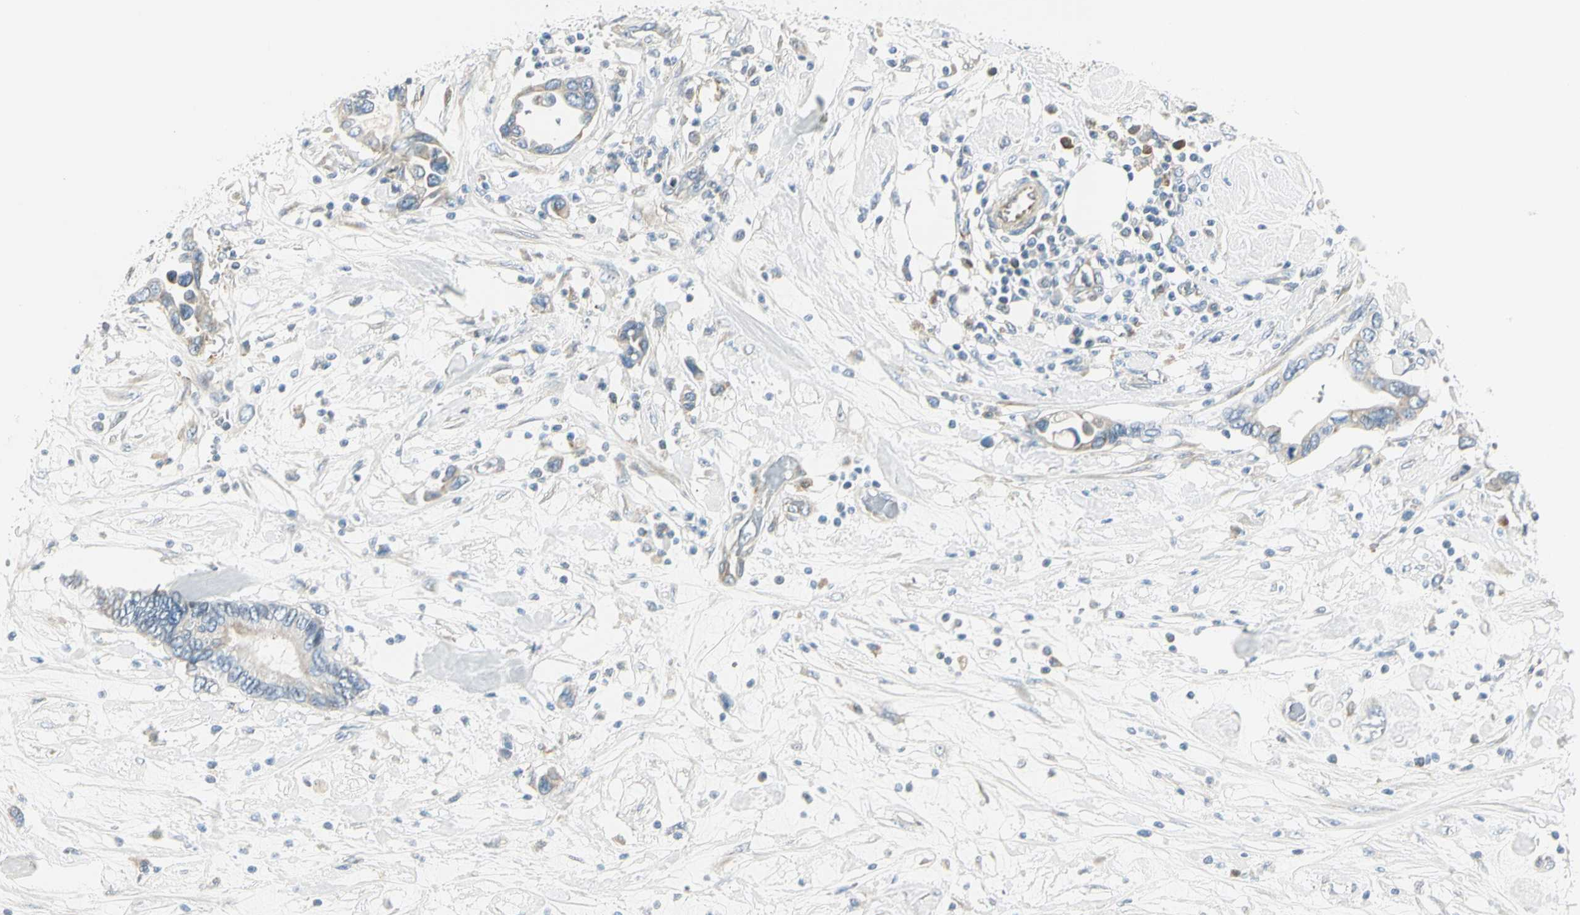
{"staining": {"intensity": "negative", "quantity": "none", "location": "none"}, "tissue": "pancreatic cancer", "cell_type": "Tumor cells", "image_type": "cancer", "snomed": [{"axis": "morphology", "description": "Adenocarcinoma, NOS"}, {"axis": "topography", "description": "Pancreas"}], "caption": "The micrograph demonstrates no staining of tumor cells in pancreatic cancer (adenocarcinoma).", "gene": "TNFSF11", "patient": {"sex": "female", "age": 57}}